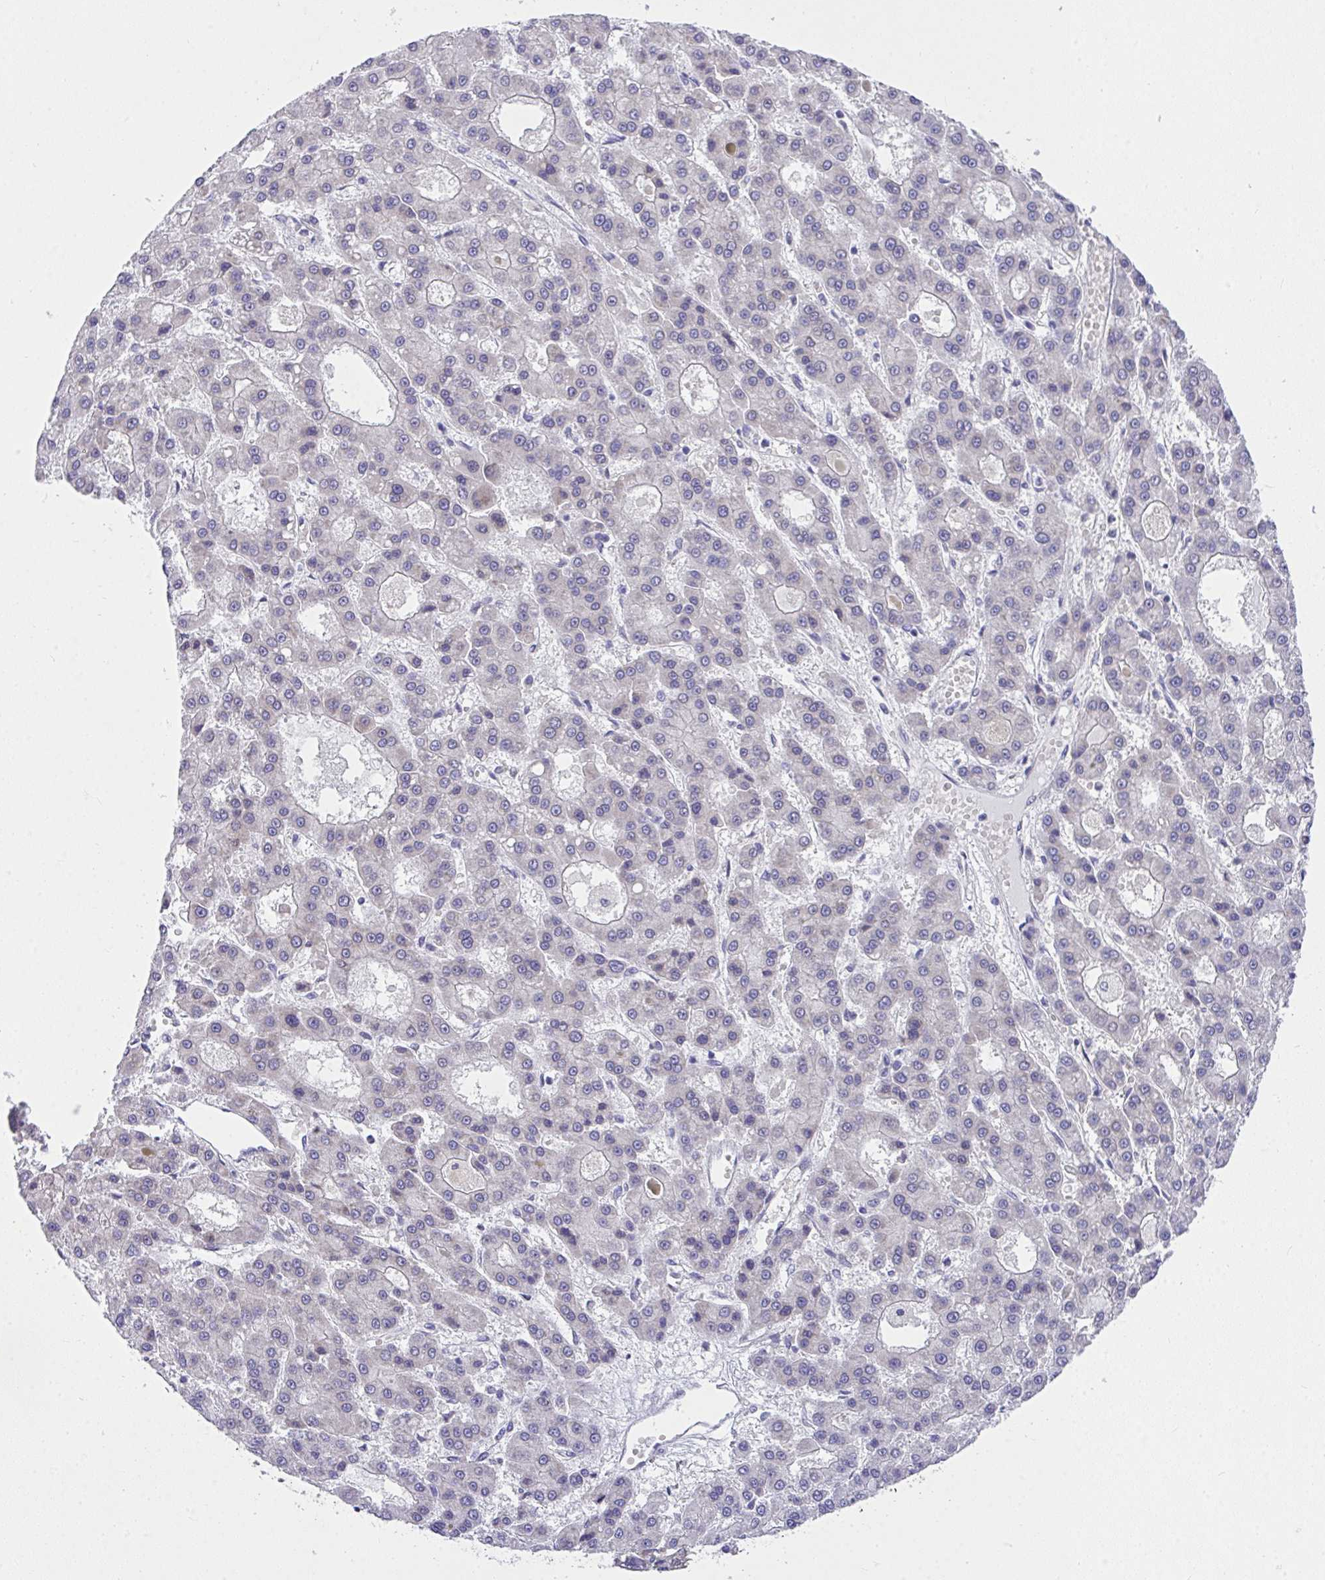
{"staining": {"intensity": "negative", "quantity": "none", "location": "none"}, "tissue": "liver cancer", "cell_type": "Tumor cells", "image_type": "cancer", "snomed": [{"axis": "morphology", "description": "Carcinoma, Hepatocellular, NOS"}, {"axis": "topography", "description": "Liver"}], "caption": "There is no significant positivity in tumor cells of hepatocellular carcinoma (liver).", "gene": "ADRA2C", "patient": {"sex": "male", "age": 70}}